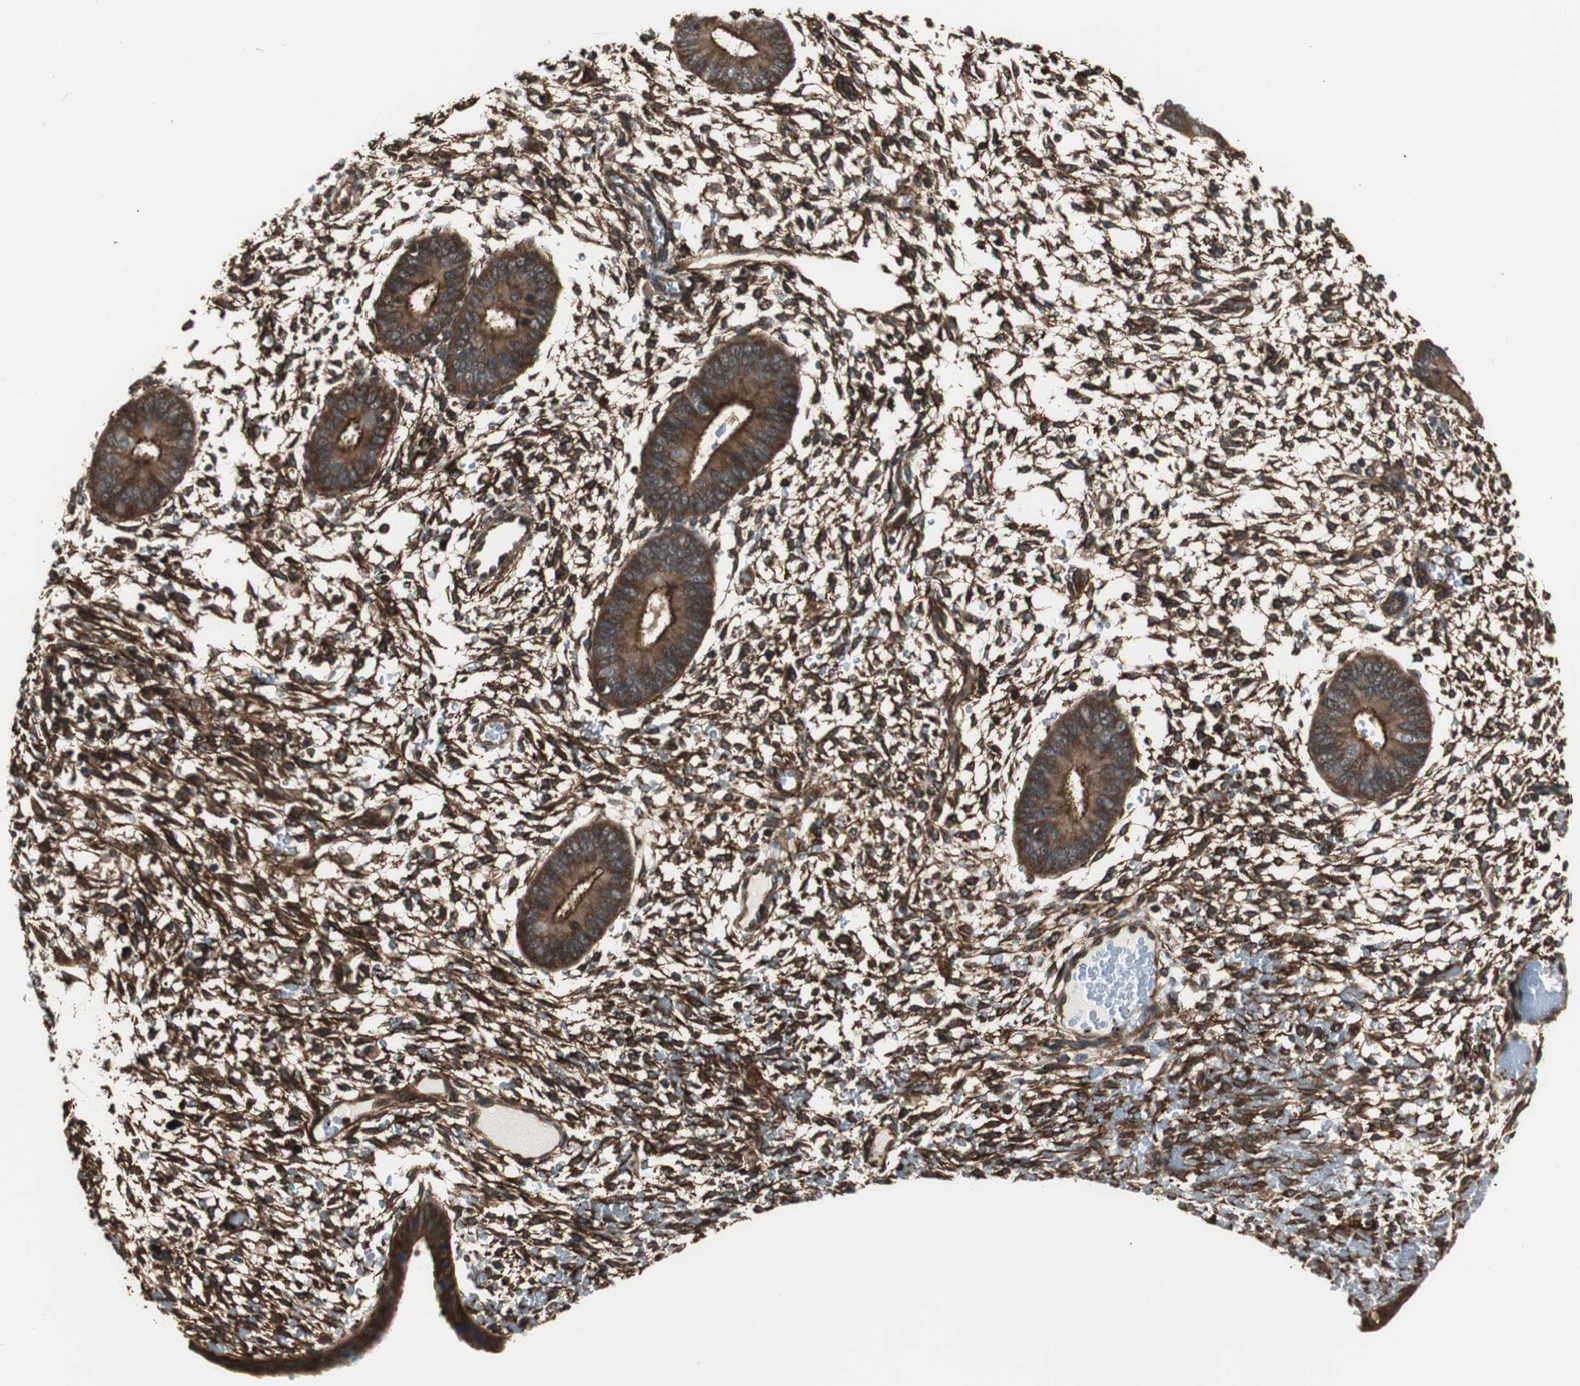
{"staining": {"intensity": "strong", "quantity": ">75%", "location": "cytoplasmic/membranous"}, "tissue": "endometrium", "cell_type": "Cells in endometrial stroma", "image_type": "normal", "snomed": [{"axis": "morphology", "description": "Normal tissue, NOS"}, {"axis": "topography", "description": "Endometrium"}], "caption": "Strong cytoplasmic/membranous positivity for a protein is appreciated in about >75% of cells in endometrial stroma of normal endometrium using immunohistochemistry (IHC).", "gene": "PTPN11", "patient": {"sex": "female", "age": 42}}